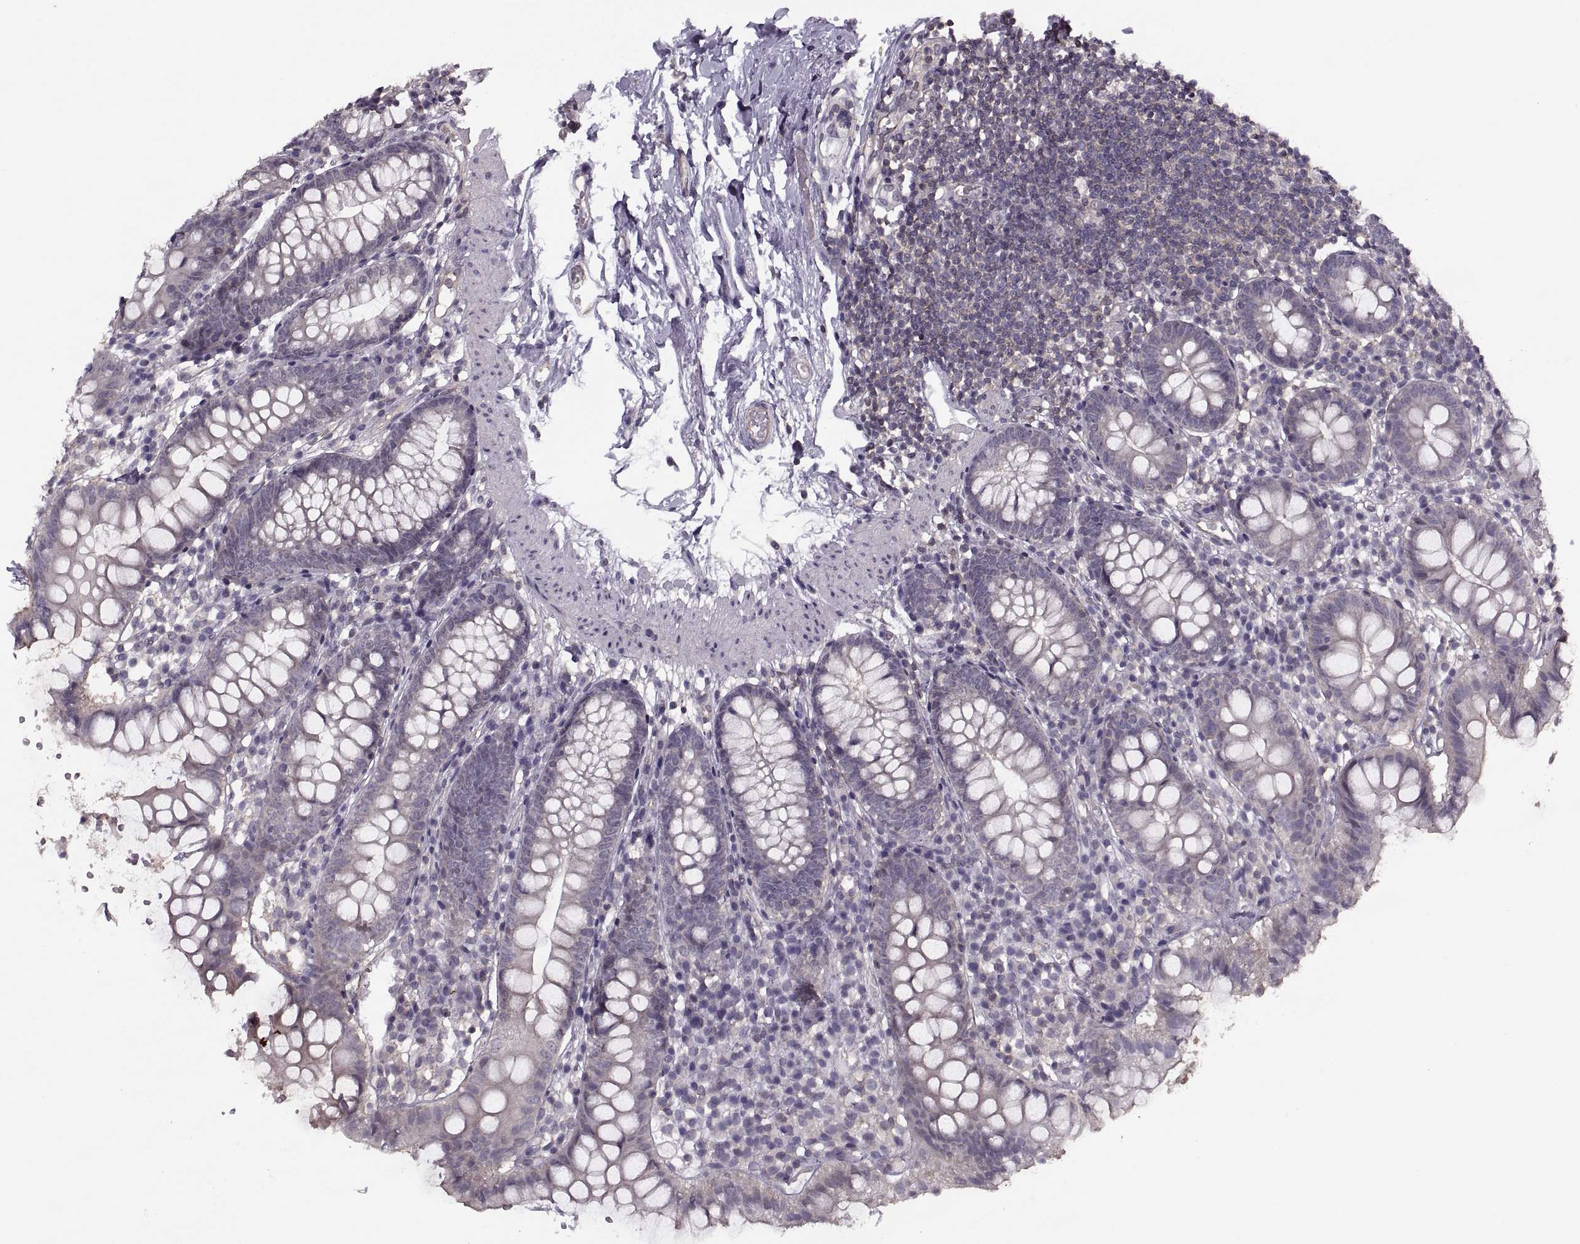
{"staining": {"intensity": "negative", "quantity": "none", "location": "none"}, "tissue": "small intestine", "cell_type": "Glandular cells", "image_type": "normal", "snomed": [{"axis": "morphology", "description": "Normal tissue, NOS"}, {"axis": "topography", "description": "Small intestine"}], "caption": "A photomicrograph of small intestine stained for a protein reveals no brown staining in glandular cells.", "gene": "LUZP2", "patient": {"sex": "female", "age": 90}}